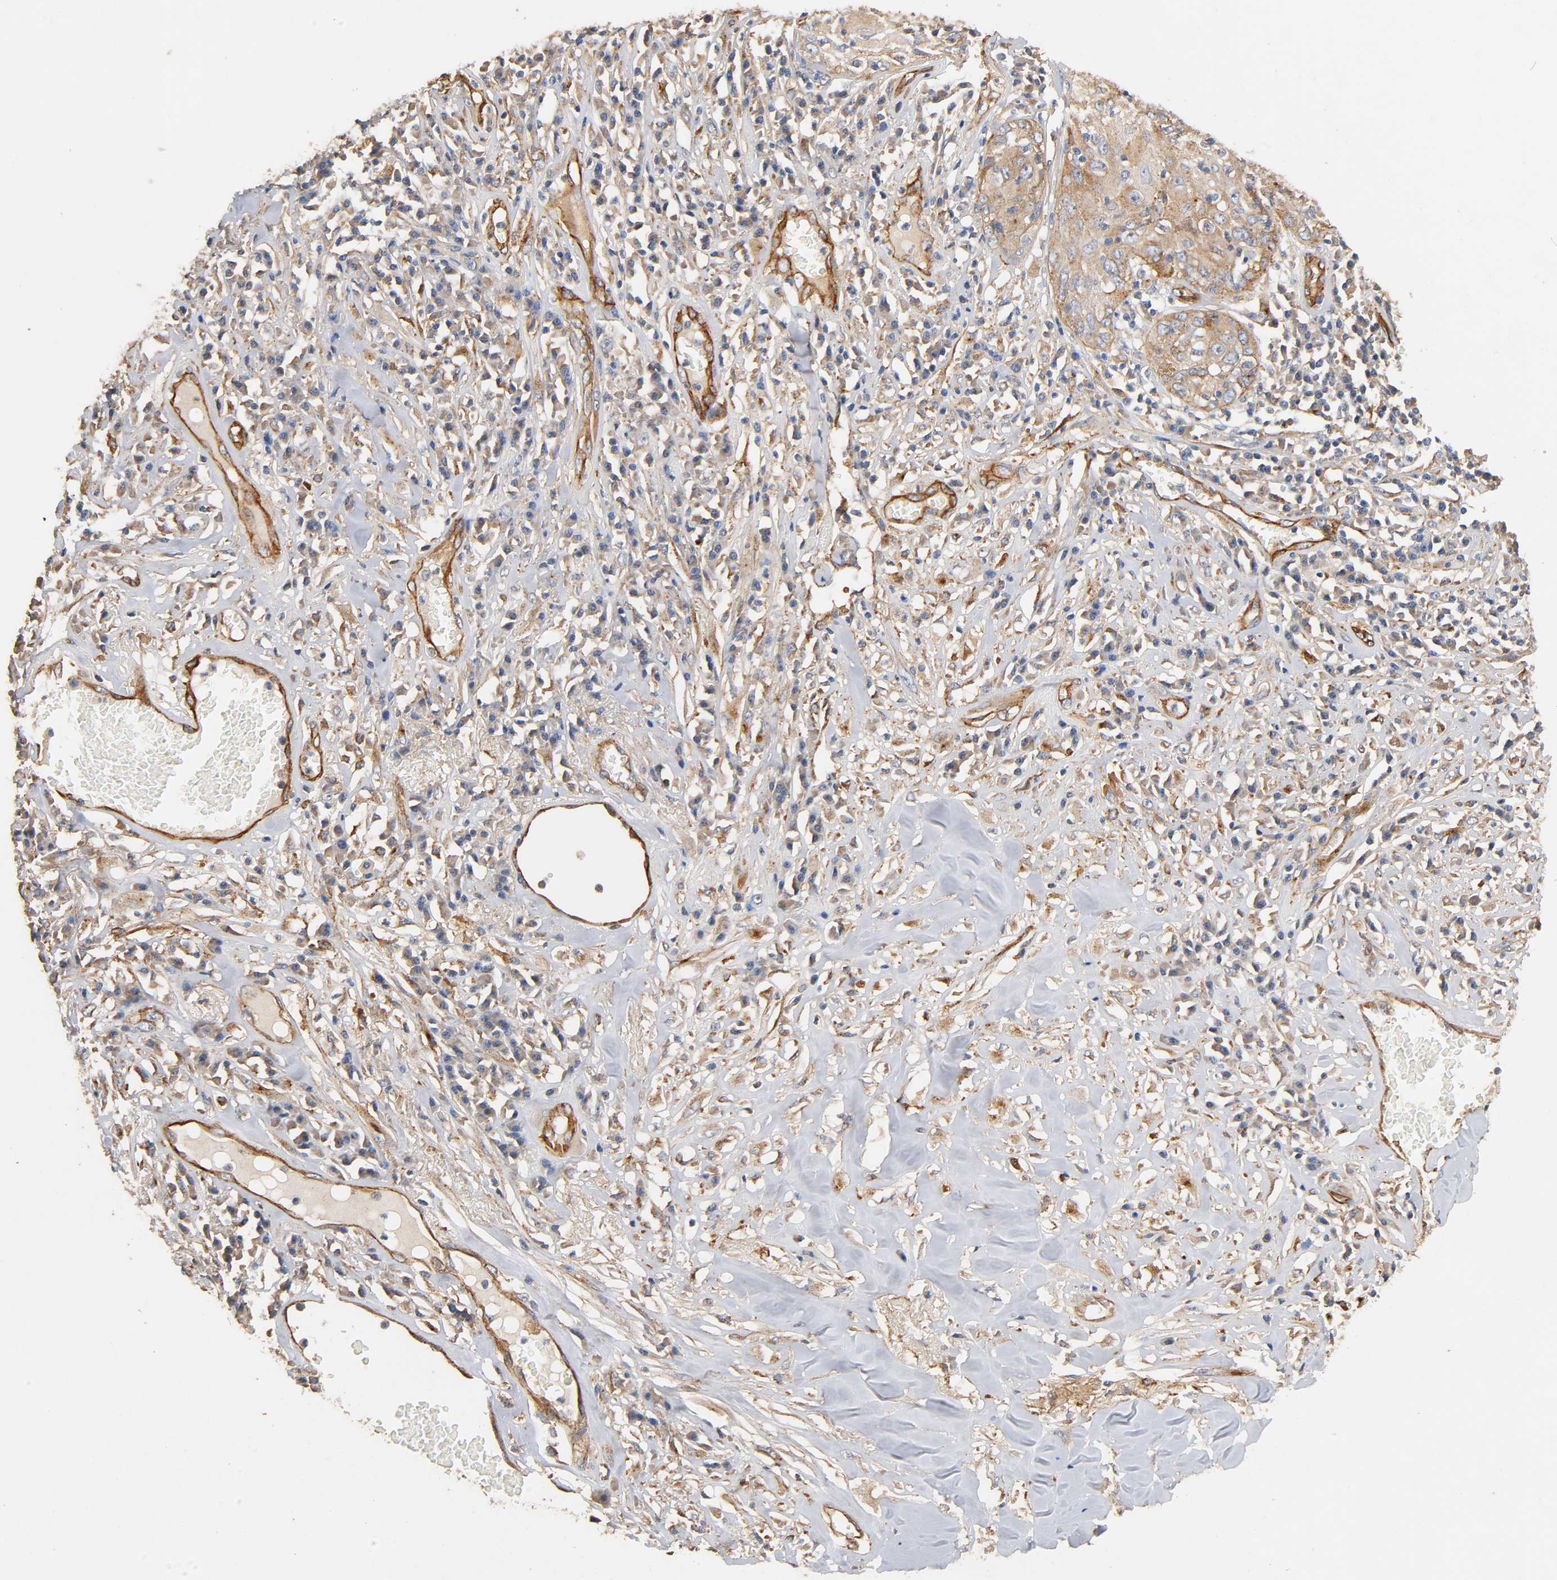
{"staining": {"intensity": "moderate", "quantity": ">75%", "location": "cytoplasmic/membranous"}, "tissue": "skin cancer", "cell_type": "Tumor cells", "image_type": "cancer", "snomed": [{"axis": "morphology", "description": "Squamous cell carcinoma, NOS"}, {"axis": "topography", "description": "Skin"}], "caption": "About >75% of tumor cells in human skin squamous cell carcinoma show moderate cytoplasmic/membranous protein staining as visualized by brown immunohistochemical staining.", "gene": "IFITM3", "patient": {"sex": "male", "age": 65}}